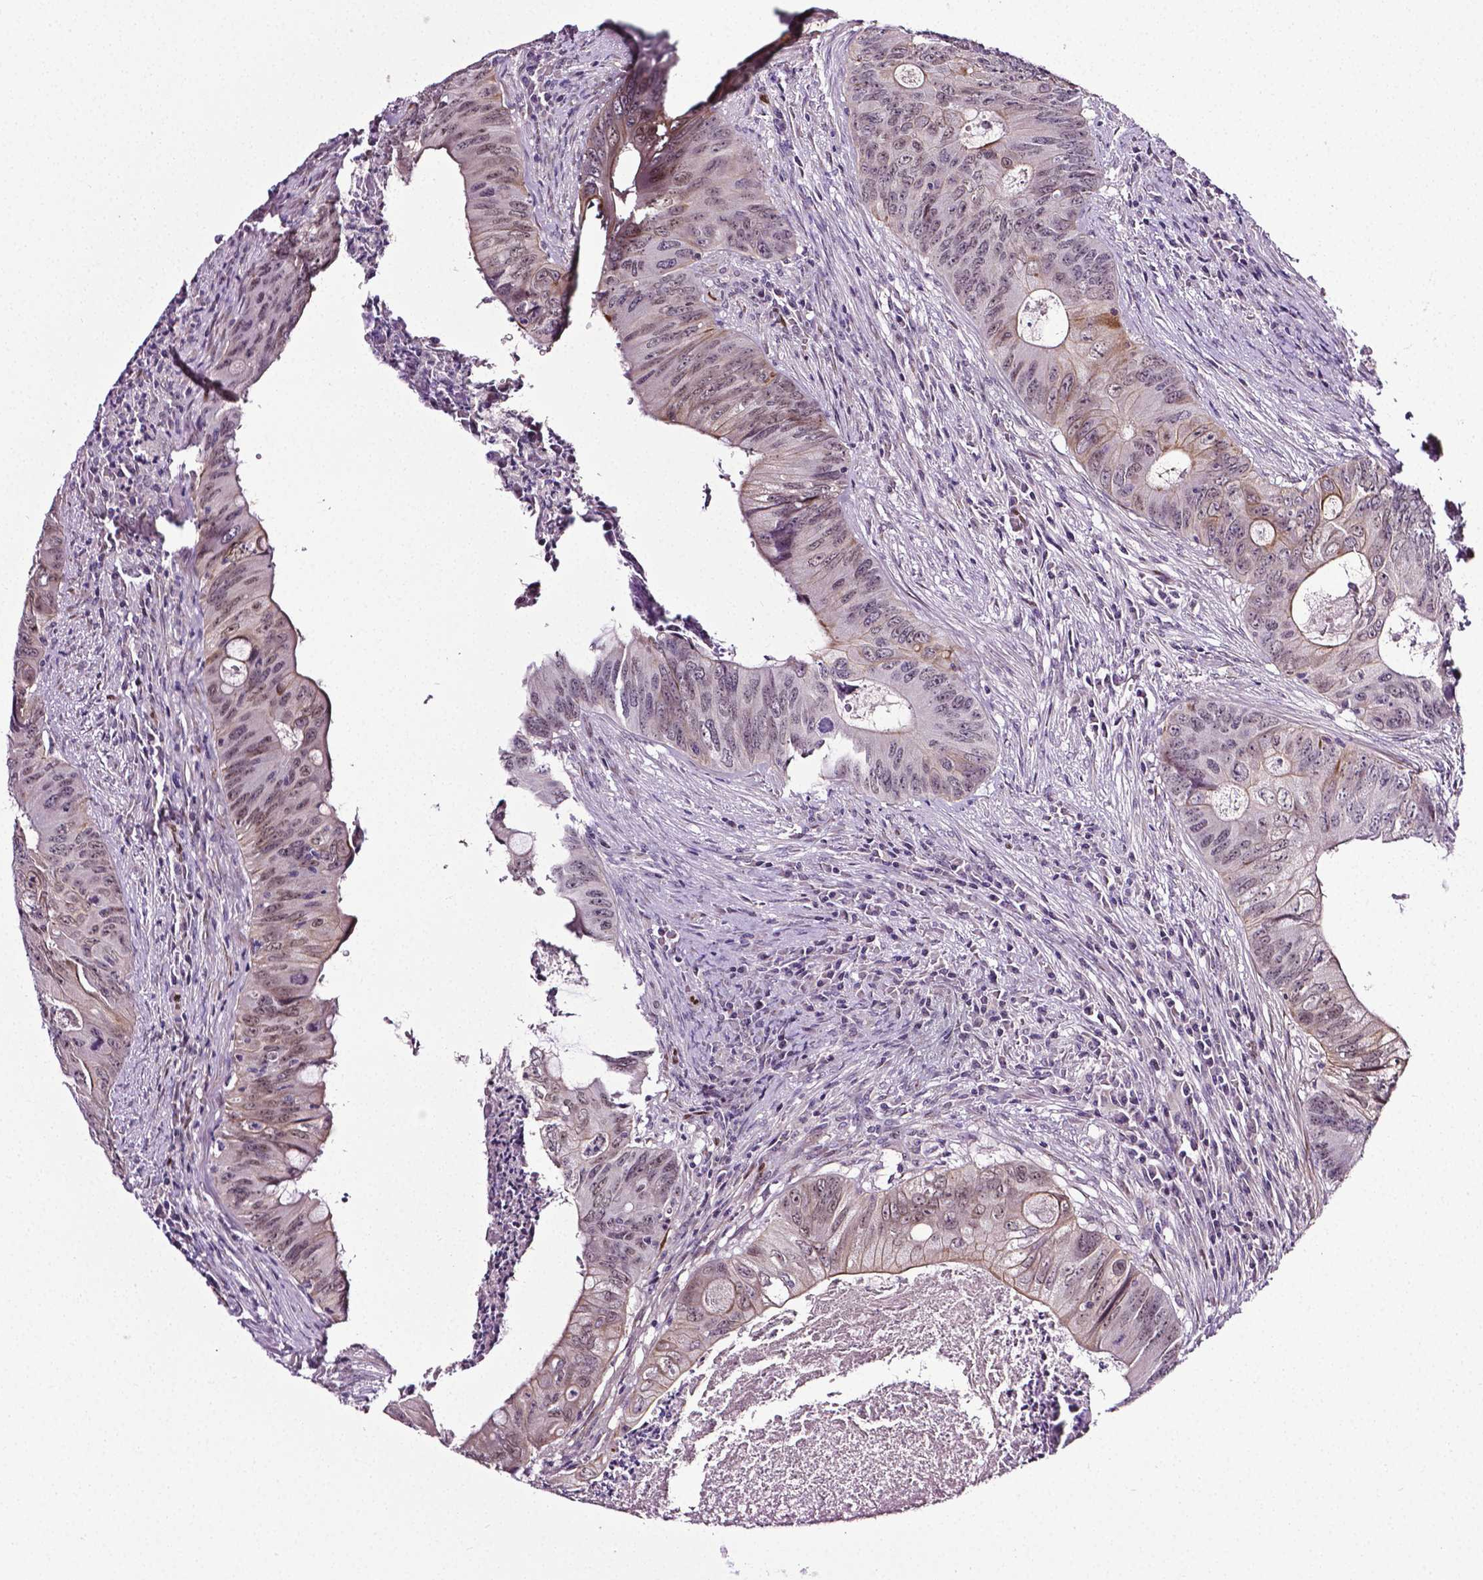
{"staining": {"intensity": "weak", "quantity": "25%-75%", "location": "cytoplasmic/membranous,nuclear"}, "tissue": "colorectal cancer", "cell_type": "Tumor cells", "image_type": "cancer", "snomed": [{"axis": "morphology", "description": "Adenocarcinoma, NOS"}, {"axis": "topography", "description": "Colon"}], "caption": "Tumor cells reveal weak cytoplasmic/membranous and nuclear positivity in approximately 25%-75% of cells in colorectal cancer.", "gene": "PTGER3", "patient": {"sex": "female", "age": 74}}